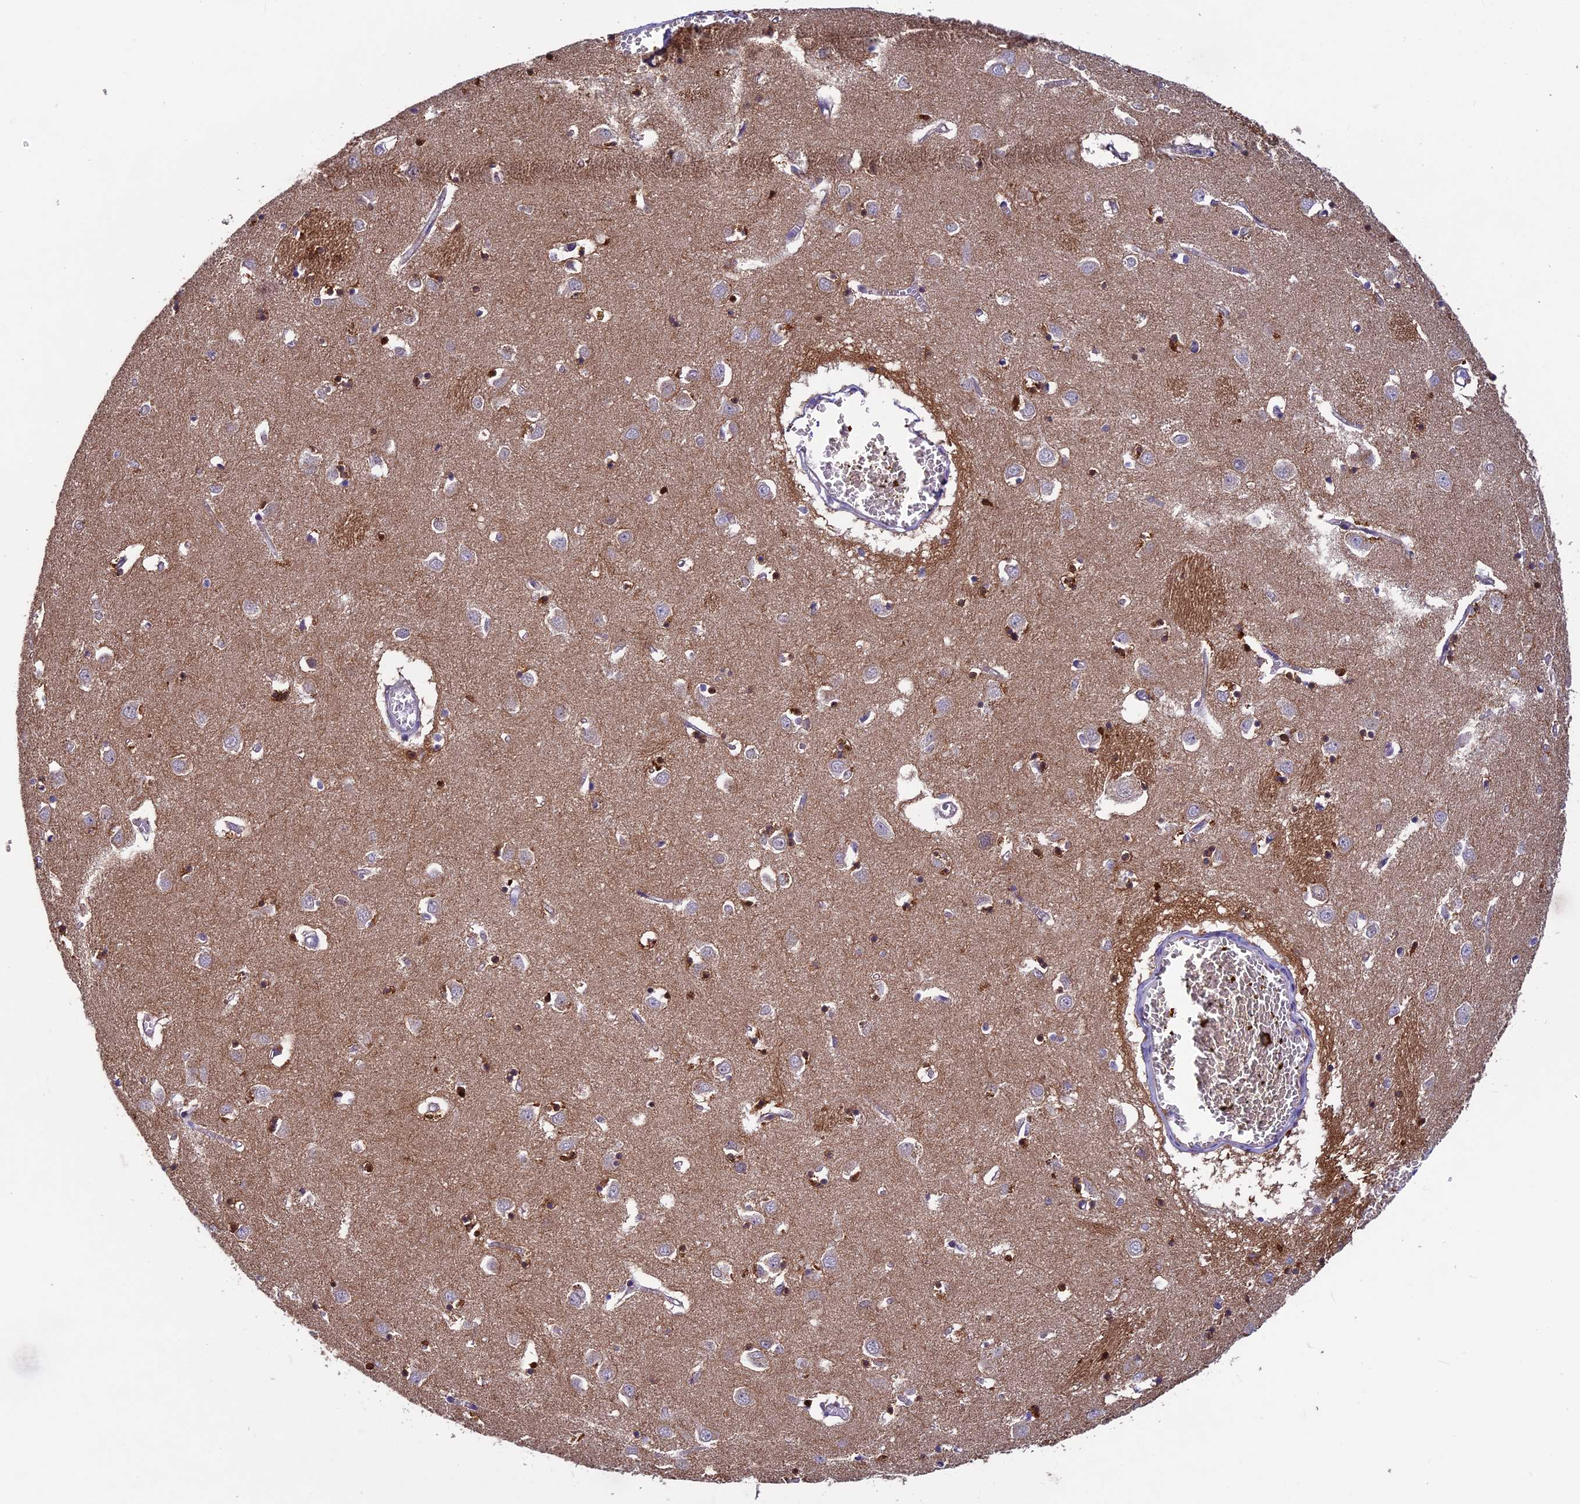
{"staining": {"intensity": "negative", "quantity": "none", "location": "none"}, "tissue": "caudate", "cell_type": "Glial cells", "image_type": "normal", "snomed": [{"axis": "morphology", "description": "Normal tissue, NOS"}, {"axis": "topography", "description": "Lateral ventricle wall"}], "caption": "Glial cells show no significant protein positivity in benign caudate. The staining was performed using DAB (3,3'-diaminobenzidine) to visualize the protein expression in brown, while the nuclei were stained in blue with hematoxylin (Magnification: 20x).", "gene": "MFSD12", "patient": {"sex": "male", "age": 70}}